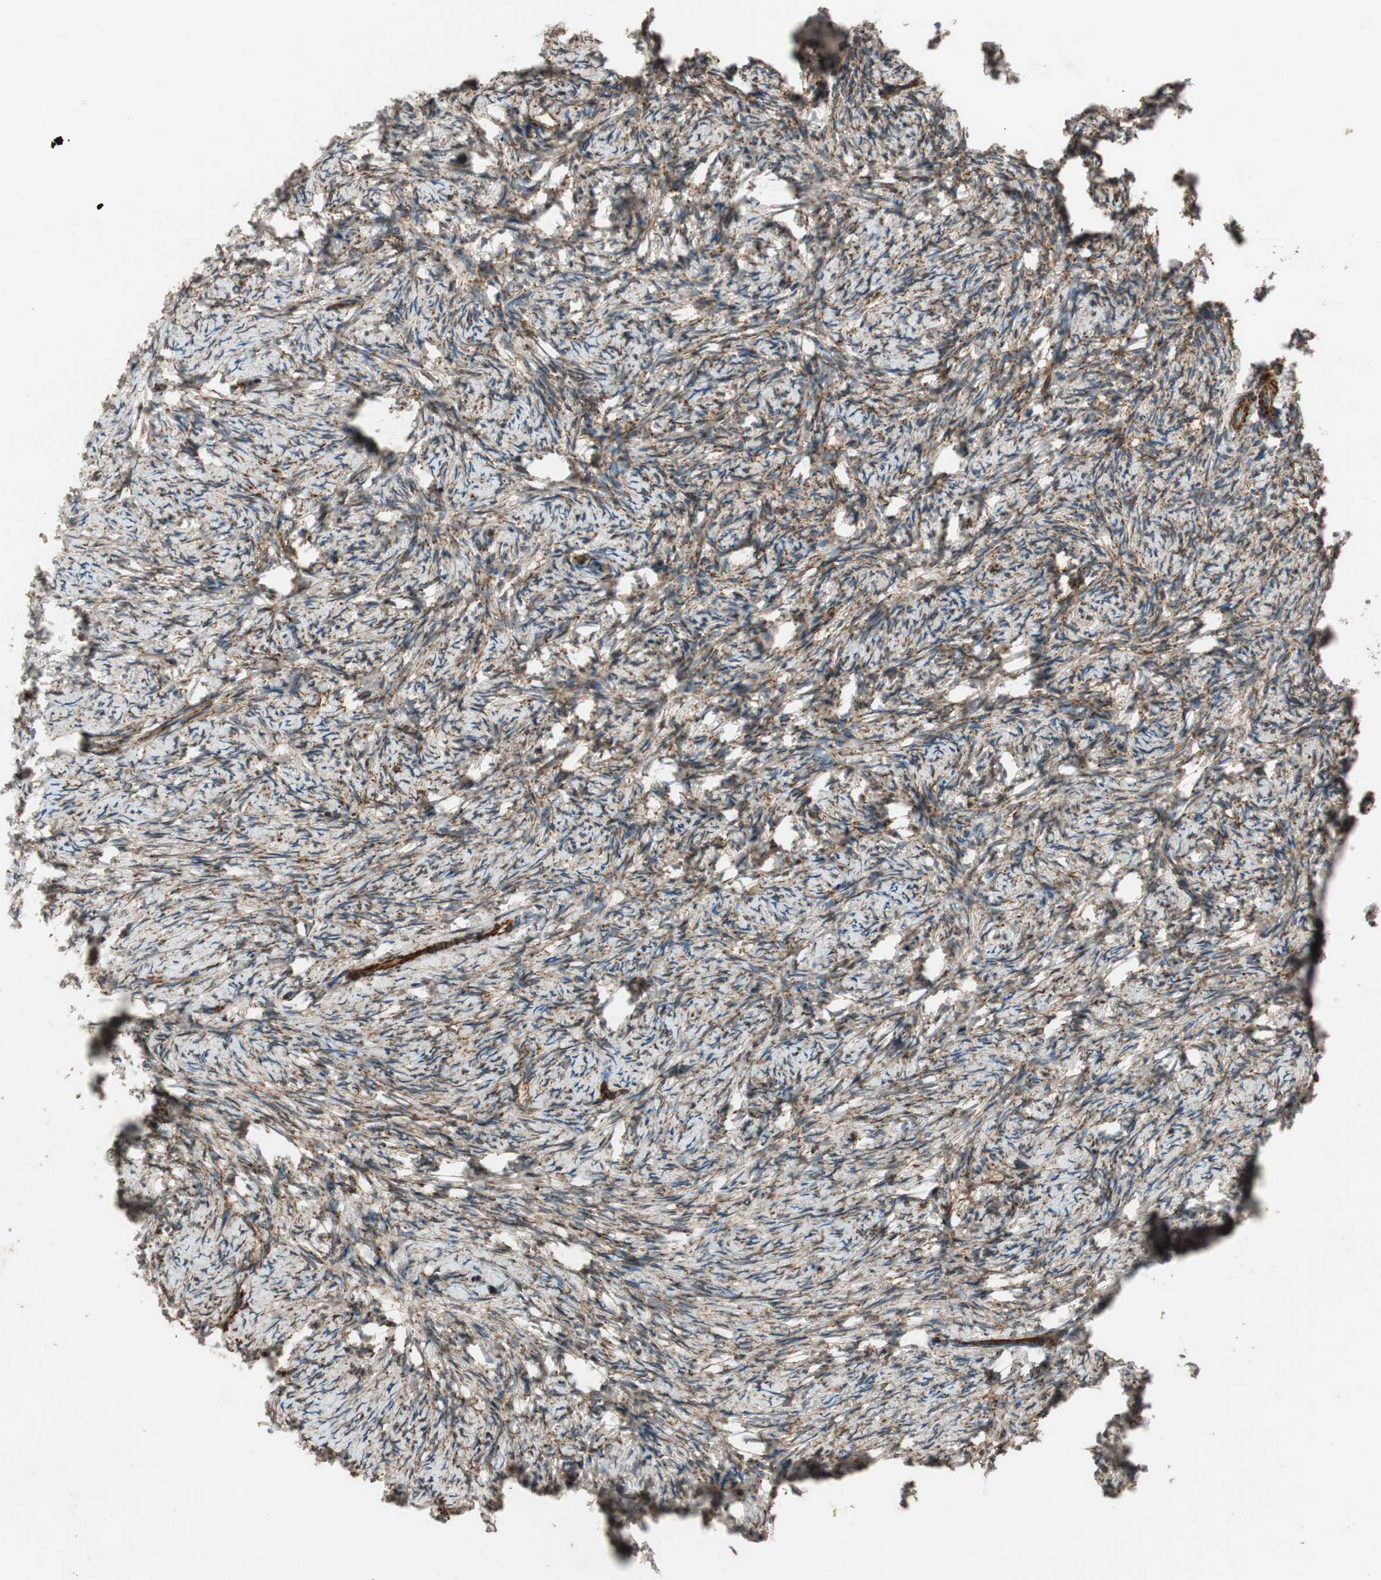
{"staining": {"intensity": "moderate", "quantity": "25%-75%", "location": "cytoplasmic/membranous"}, "tissue": "ovary", "cell_type": "Ovarian stroma cells", "image_type": "normal", "snomed": [{"axis": "morphology", "description": "Normal tissue, NOS"}, {"axis": "topography", "description": "Ovary"}], "caption": "The immunohistochemical stain labels moderate cytoplasmic/membranous positivity in ovarian stroma cells of benign ovary. The staining was performed using DAB, with brown indicating positive protein expression. Nuclei are stained blue with hematoxylin.", "gene": "AKAP1", "patient": {"sex": "female", "age": 60}}